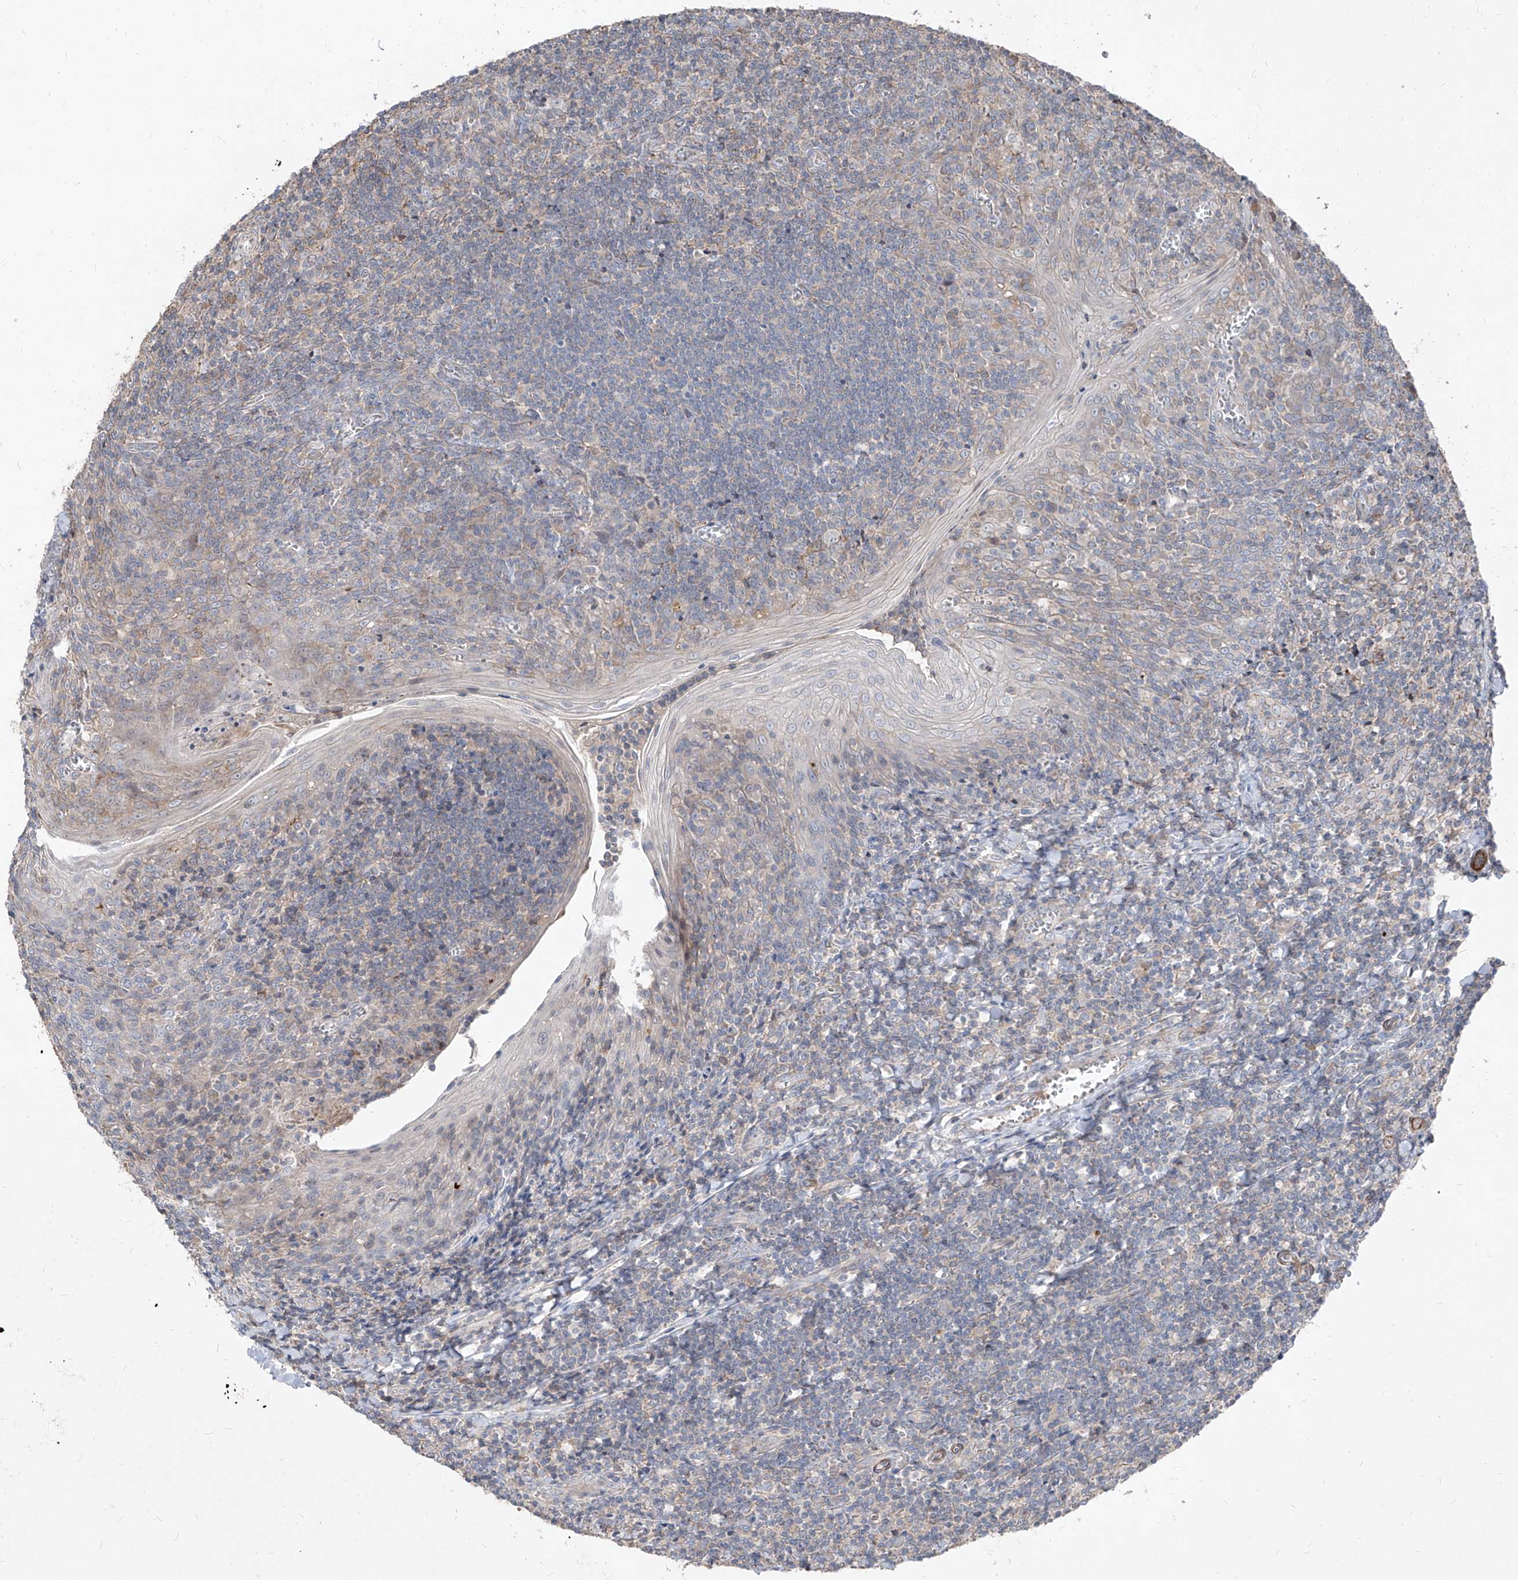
{"staining": {"intensity": "negative", "quantity": "none", "location": "none"}, "tissue": "tonsil", "cell_type": "Germinal center cells", "image_type": "normal", "snomed": [{"axis": "morphology", "description": "Normal tissue, NOS"}, {"axis": "topography", "description": "Tonsil"}], "caption": "DAB (3,3'-diaminobenzidine) immunohistochemical staining of unremarkable tonsil shows no significant positivity in germinal center cells.", "gene": "UFD1", "patient": {"sex": "male", "age": 27}}